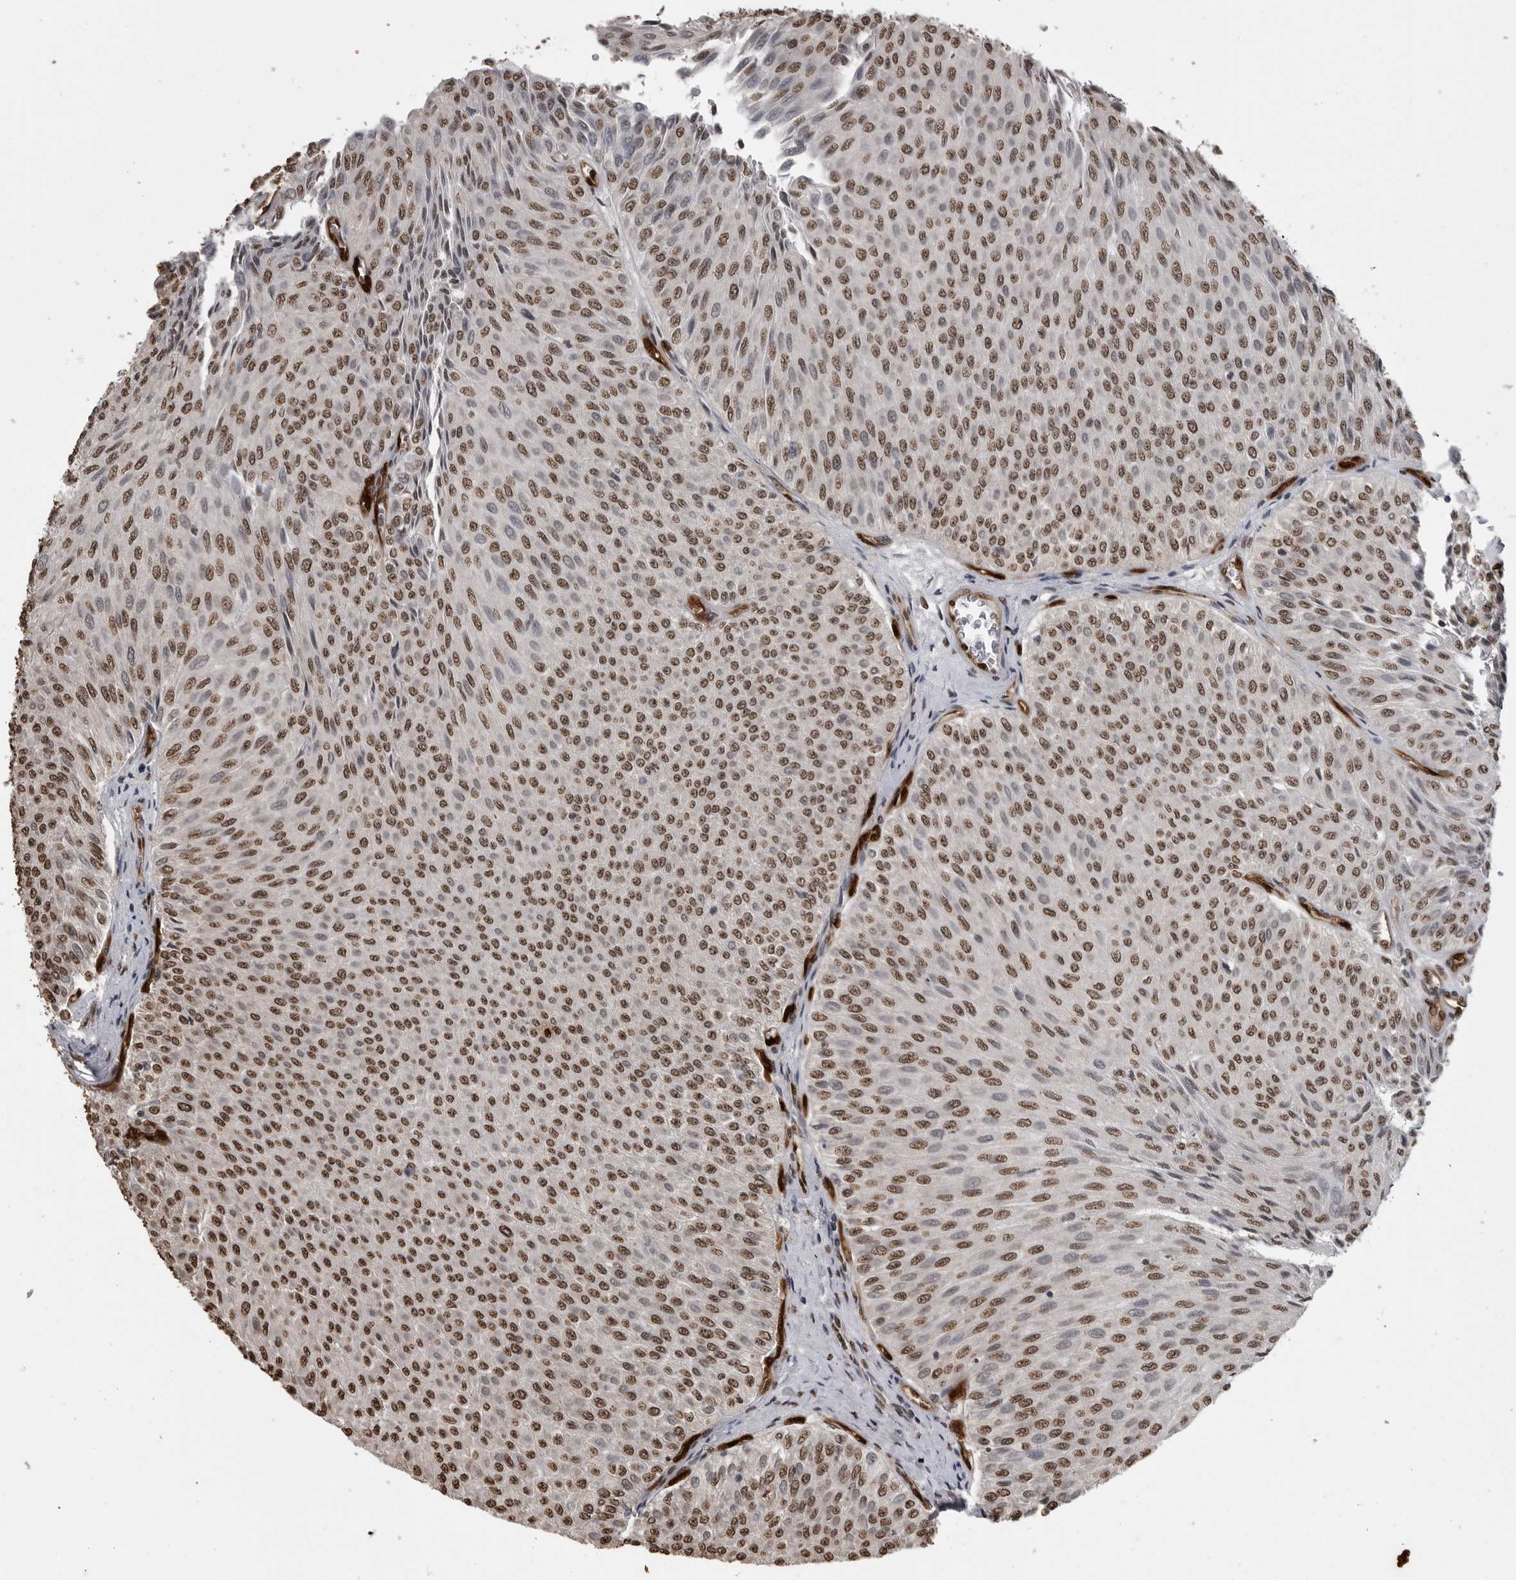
{"staining": {"intensity": "moderate", "quantity": ">75%", "location": "nuclear"}, "tissue": "urothelial cancer", "cell_type": "Tumor cells", "image_type": "cancer", "snomed": [{"axis": "morphology", "description": "Urothelial carcinoma, Low grade"}, {"axis": "topography", "description": "Urinary bladder"}], "caption": "A photomicrograph showing moderate nuclear staining in about >75% of tumor cells in low-grade urothelial carcinoma, as visualized by brown immunohistochemical staining.", "gene": "SMAD2", "patient": {"sex": "male", "age": 78}}